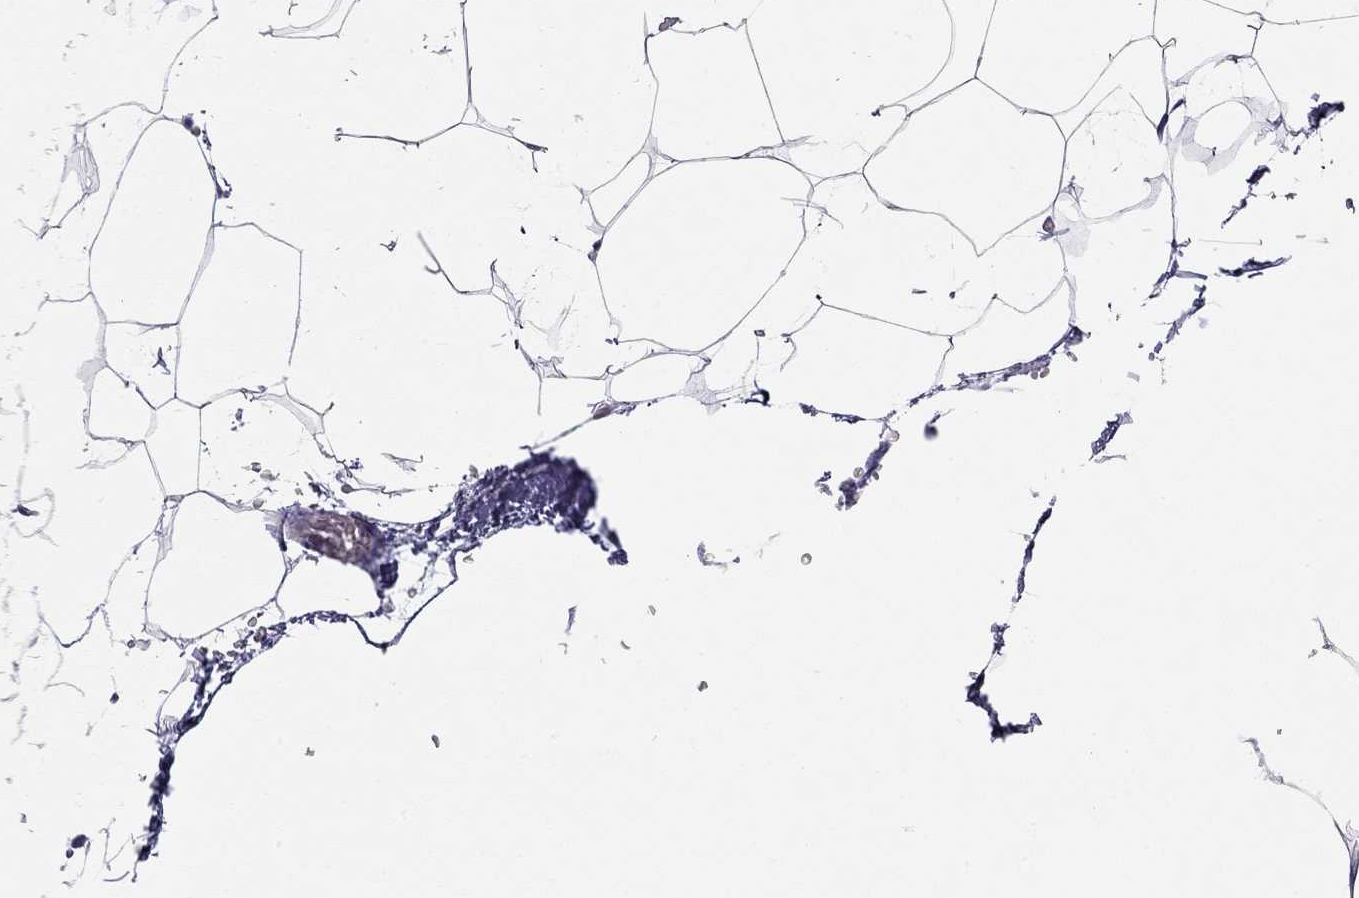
{"staining": {"intensity": "negative", "quantity": "none", "location": "none"}, "tissue": "adipose tissue", "cell_type": "Adipocytes", "image_type": "normal", "snomed": [{"axis": "morphology", "description": "Normal tissue, NOS"}, {"axis": "topography", "description": "Adipose tissue"}], "caption": "Immunohistochemistry (IHC) micrograph of normal adipose tissue: adipose tissue stained with DAB (3,3'-diaminobenzidine) shows no significant protein positivity in adipocytes.", "gene": "DOT1L", "patient": {"sex": "male", "age": 57}}